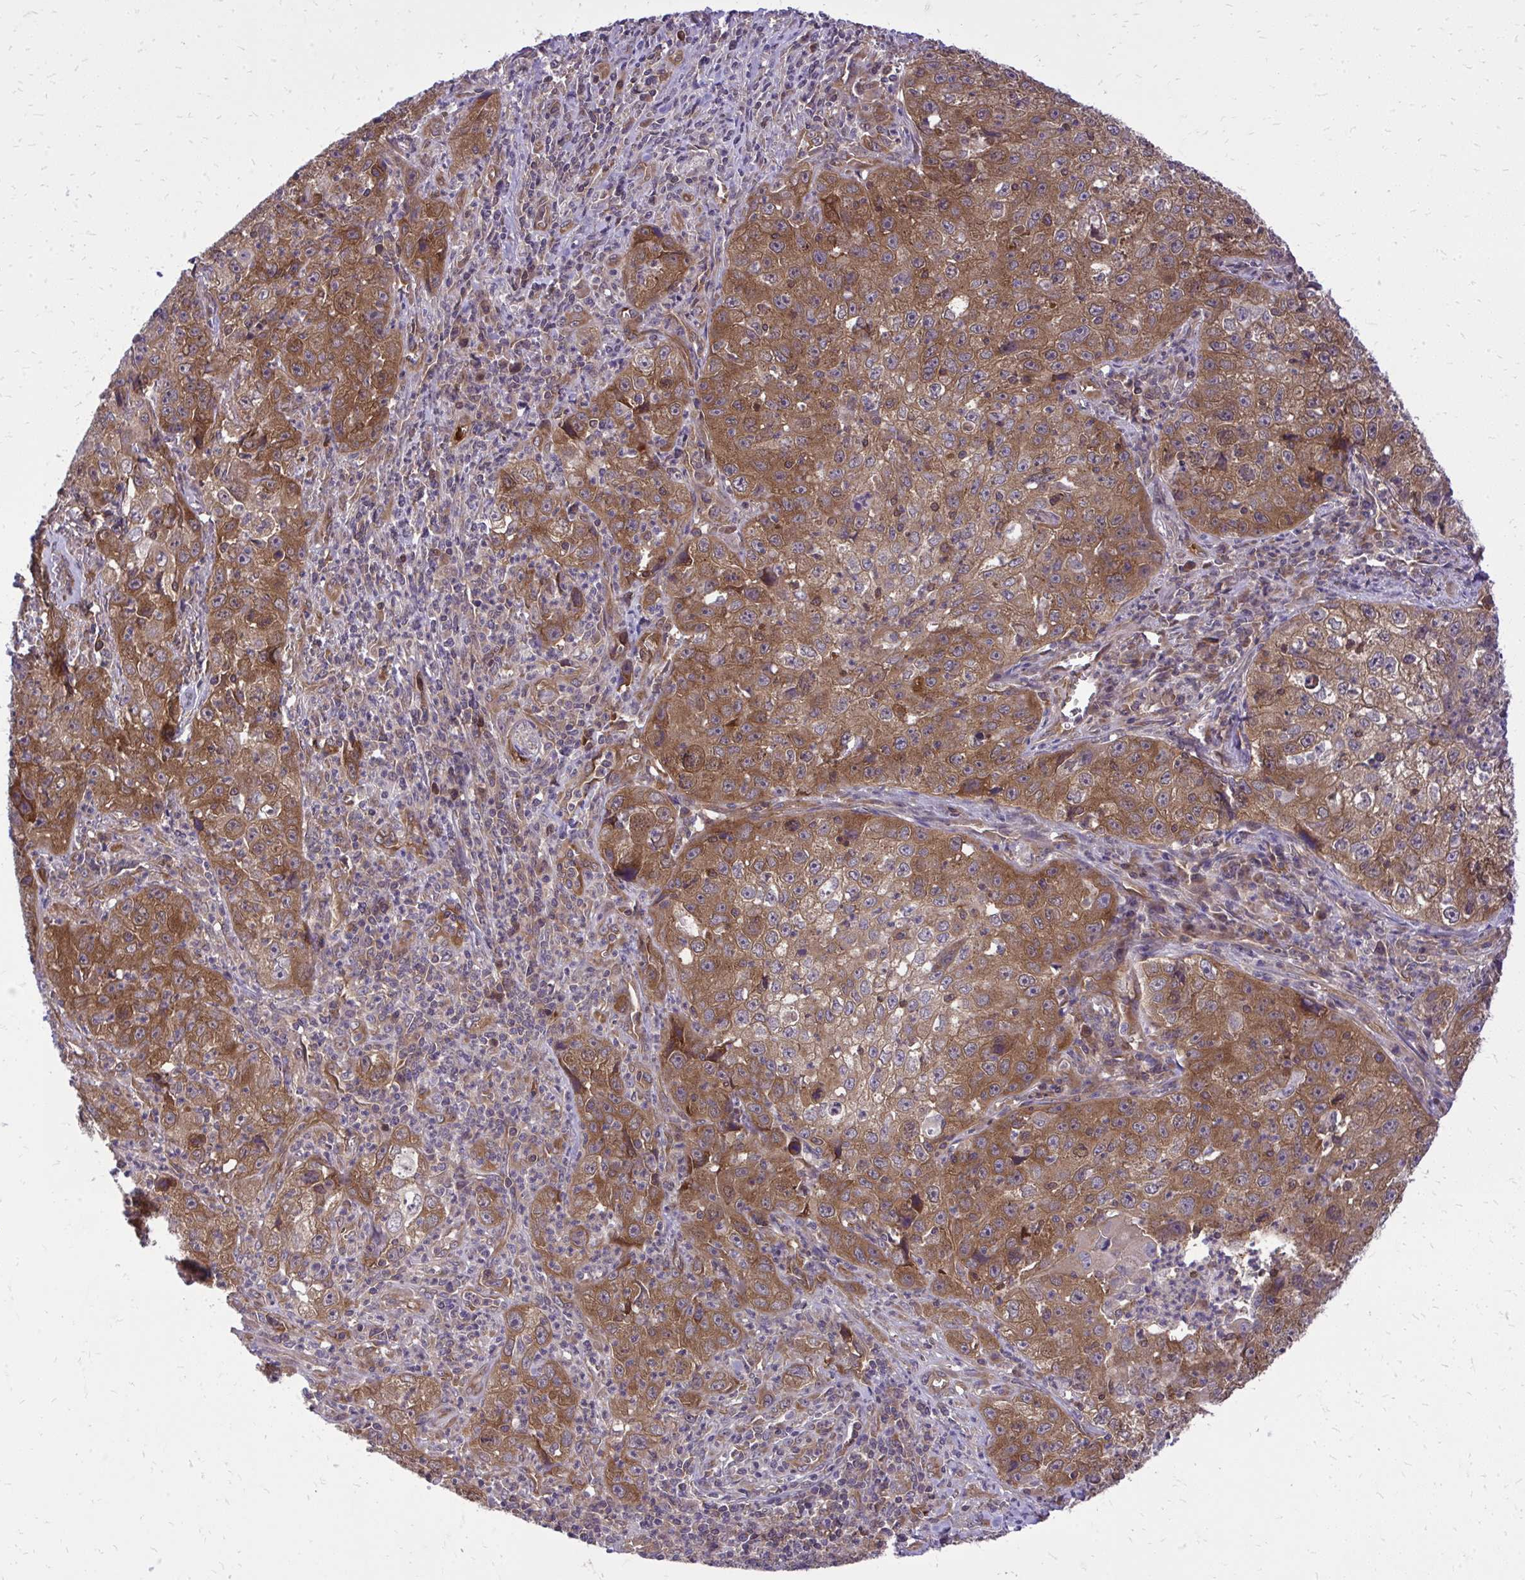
{"staining": {"intensity": "moderate", "quantity": ">75%", "location": "cytoplasmic/membranous"}, "tissue": "lung cancer", "cell_type": "Tumor cells", "image_type": "cancer", "snomed": [{"axis": "morphology", "description": "Squamous cell carcinoma, NOS"}, {"axis": "topography", "description": "Lung"}], "caption": "Lung cancer (squamous cell carcinoma) stained with a protein marker demonstrates moderate staining in tumor cells.", "gene": "PPP5C", "patient": {"sex": "male", "age": 71}}